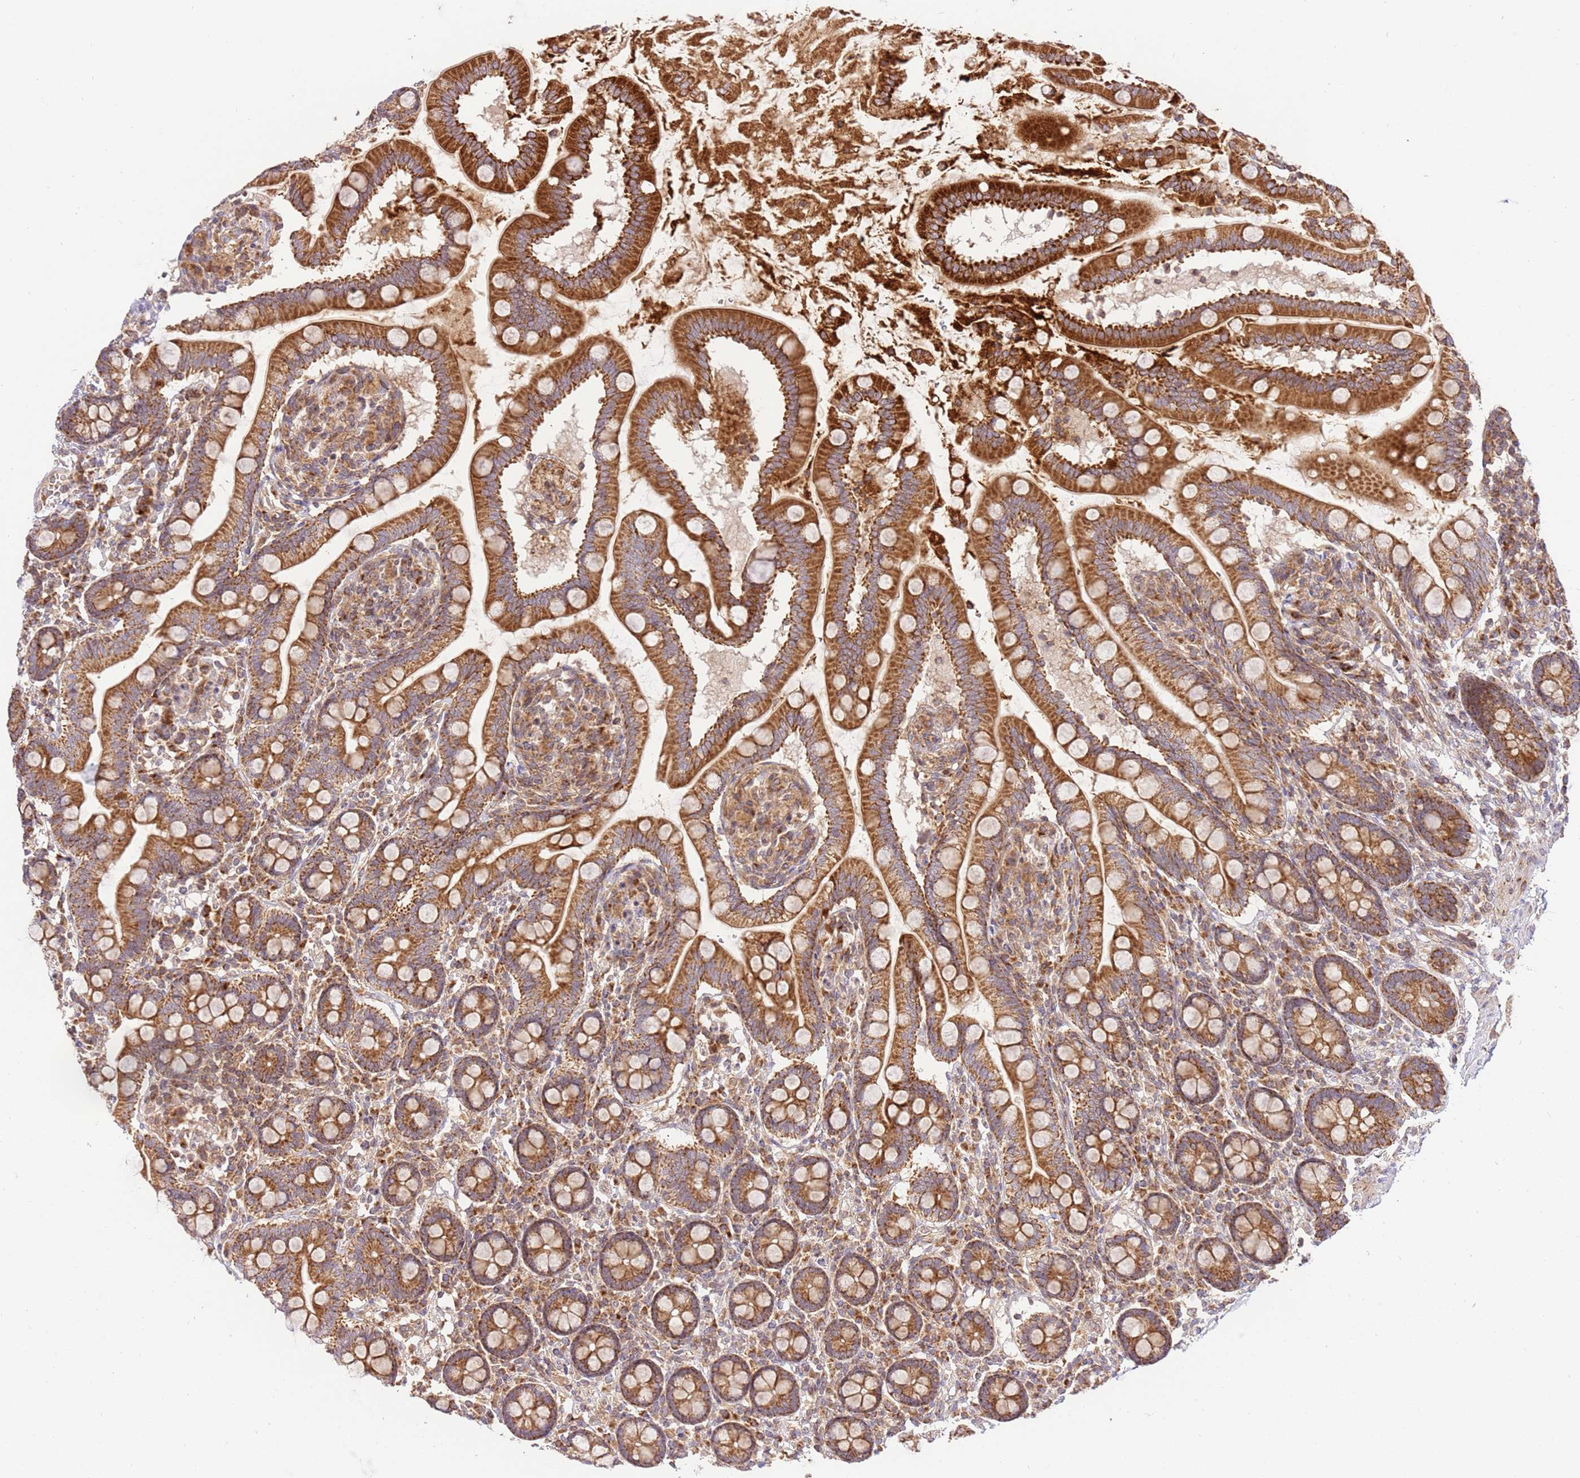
{"staining": {"intensity": "strong", "quantity": ">75%", "location": "cytoplasmic/membranous"}, "tissue": "small intestine", "cell_type": "Glandular cells", "image_type": "normal", "snomed": [{"axis": "morphology", "description": "Normal tissue, NOS"}, {"axis": "topography", "description": "Small intestine"}], "caption": "This is a histology image of immunohistochemistry (IHC) staining of normal small intestine, which shows strong expression in the cytoplasmic/membranous of glandular cells.", "gene": "SPATA2L", "patient": {"sex": "female", "age": 64}}